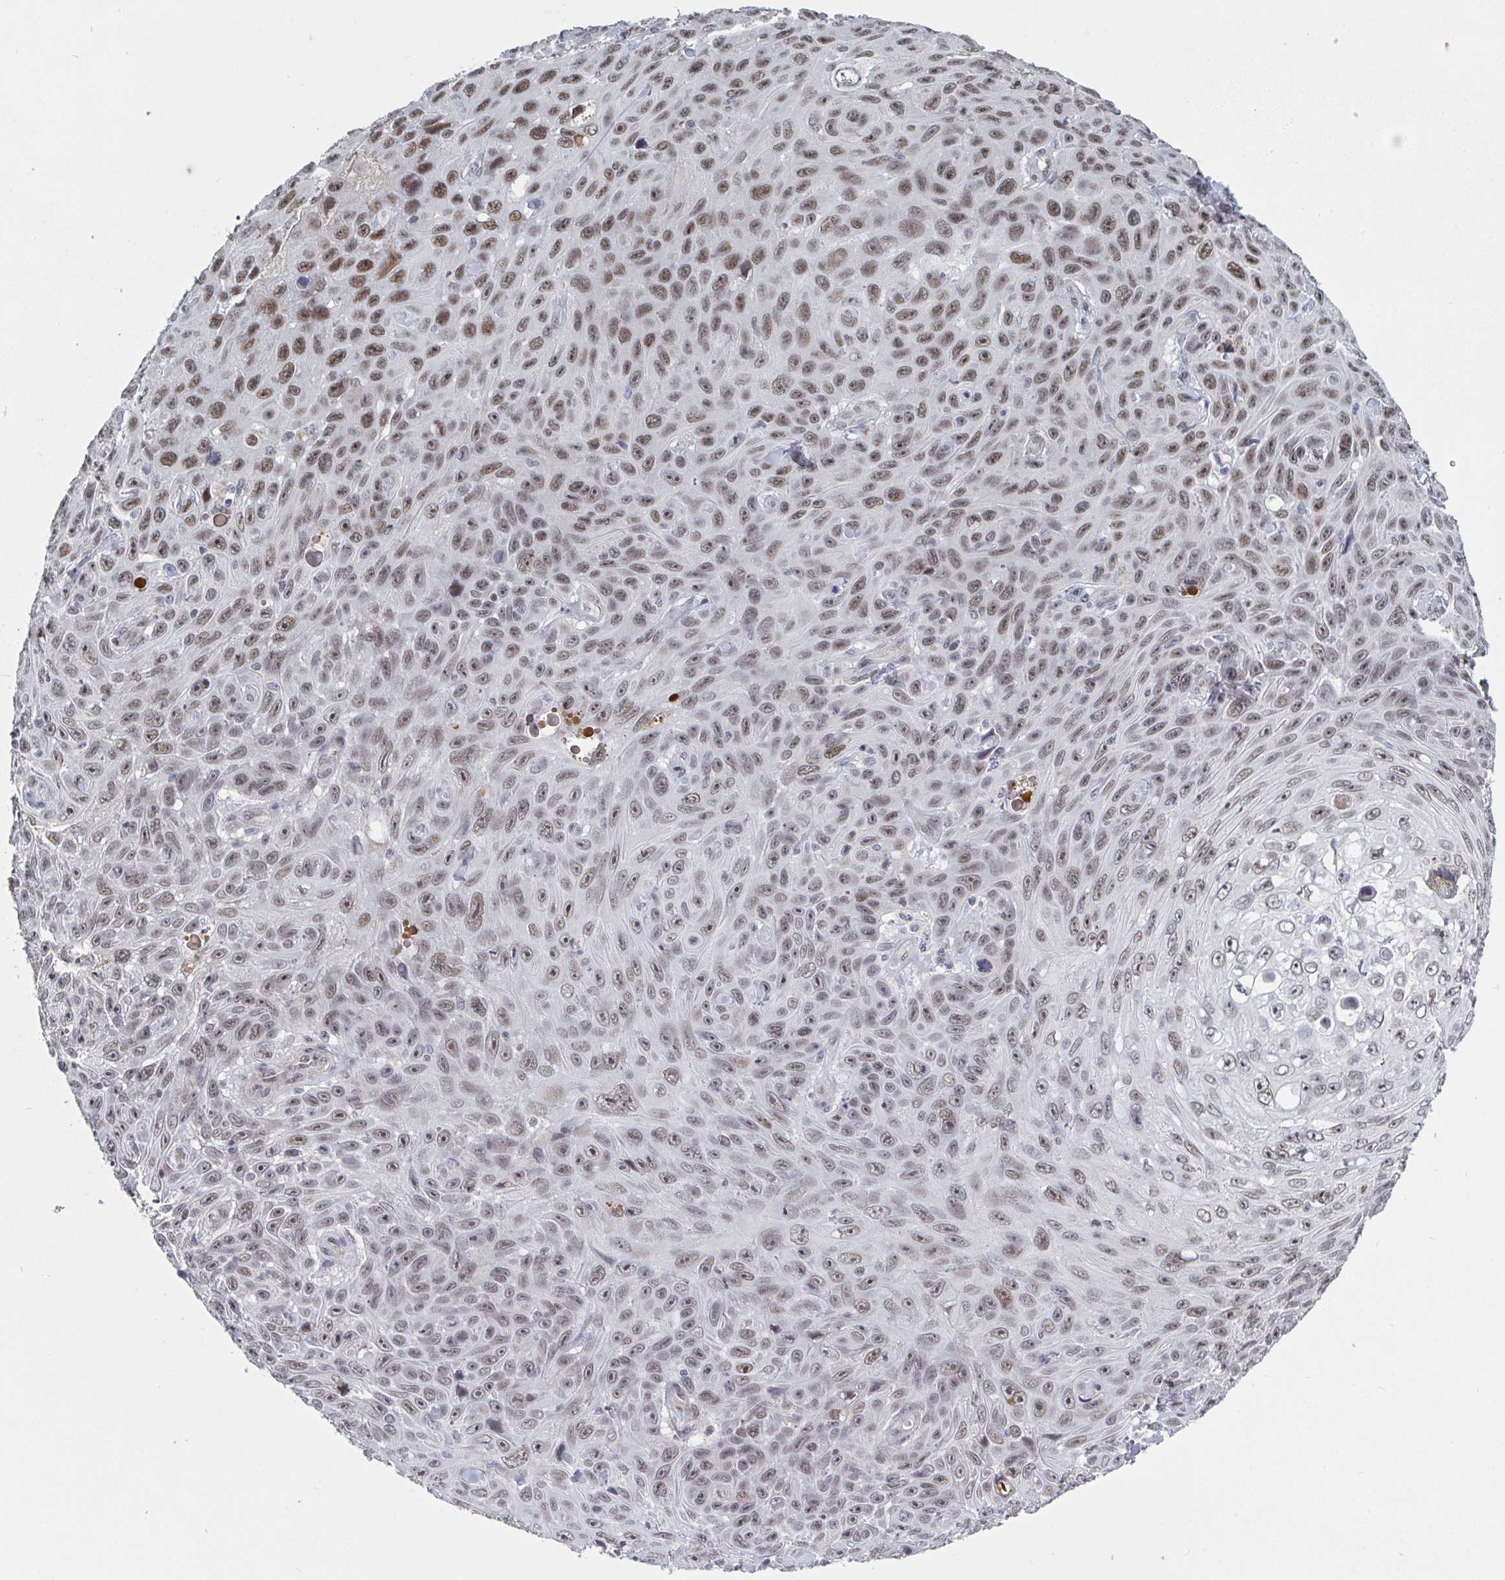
{"staining": {"intensity": "moderate", "quantity": ">75%", "location": "nuclear"}, "tissue": "skin cancer", "cell_type": "Tumor cells", "image_type": "cancer", "snomed": [{"axis": "morphology", "description": "Squamous cell carcinoma, NOS"}, {"axis": "topography", "description": "Skin"}], "caption": "Immunohistochemistry of squamous cell carcinoma (skin) demonstrates medium levels of moderate nuclear positivity in about >75% of tumor cells.", "gene": "BCL7B", "patient": {"sex": "male", "age": 82}}